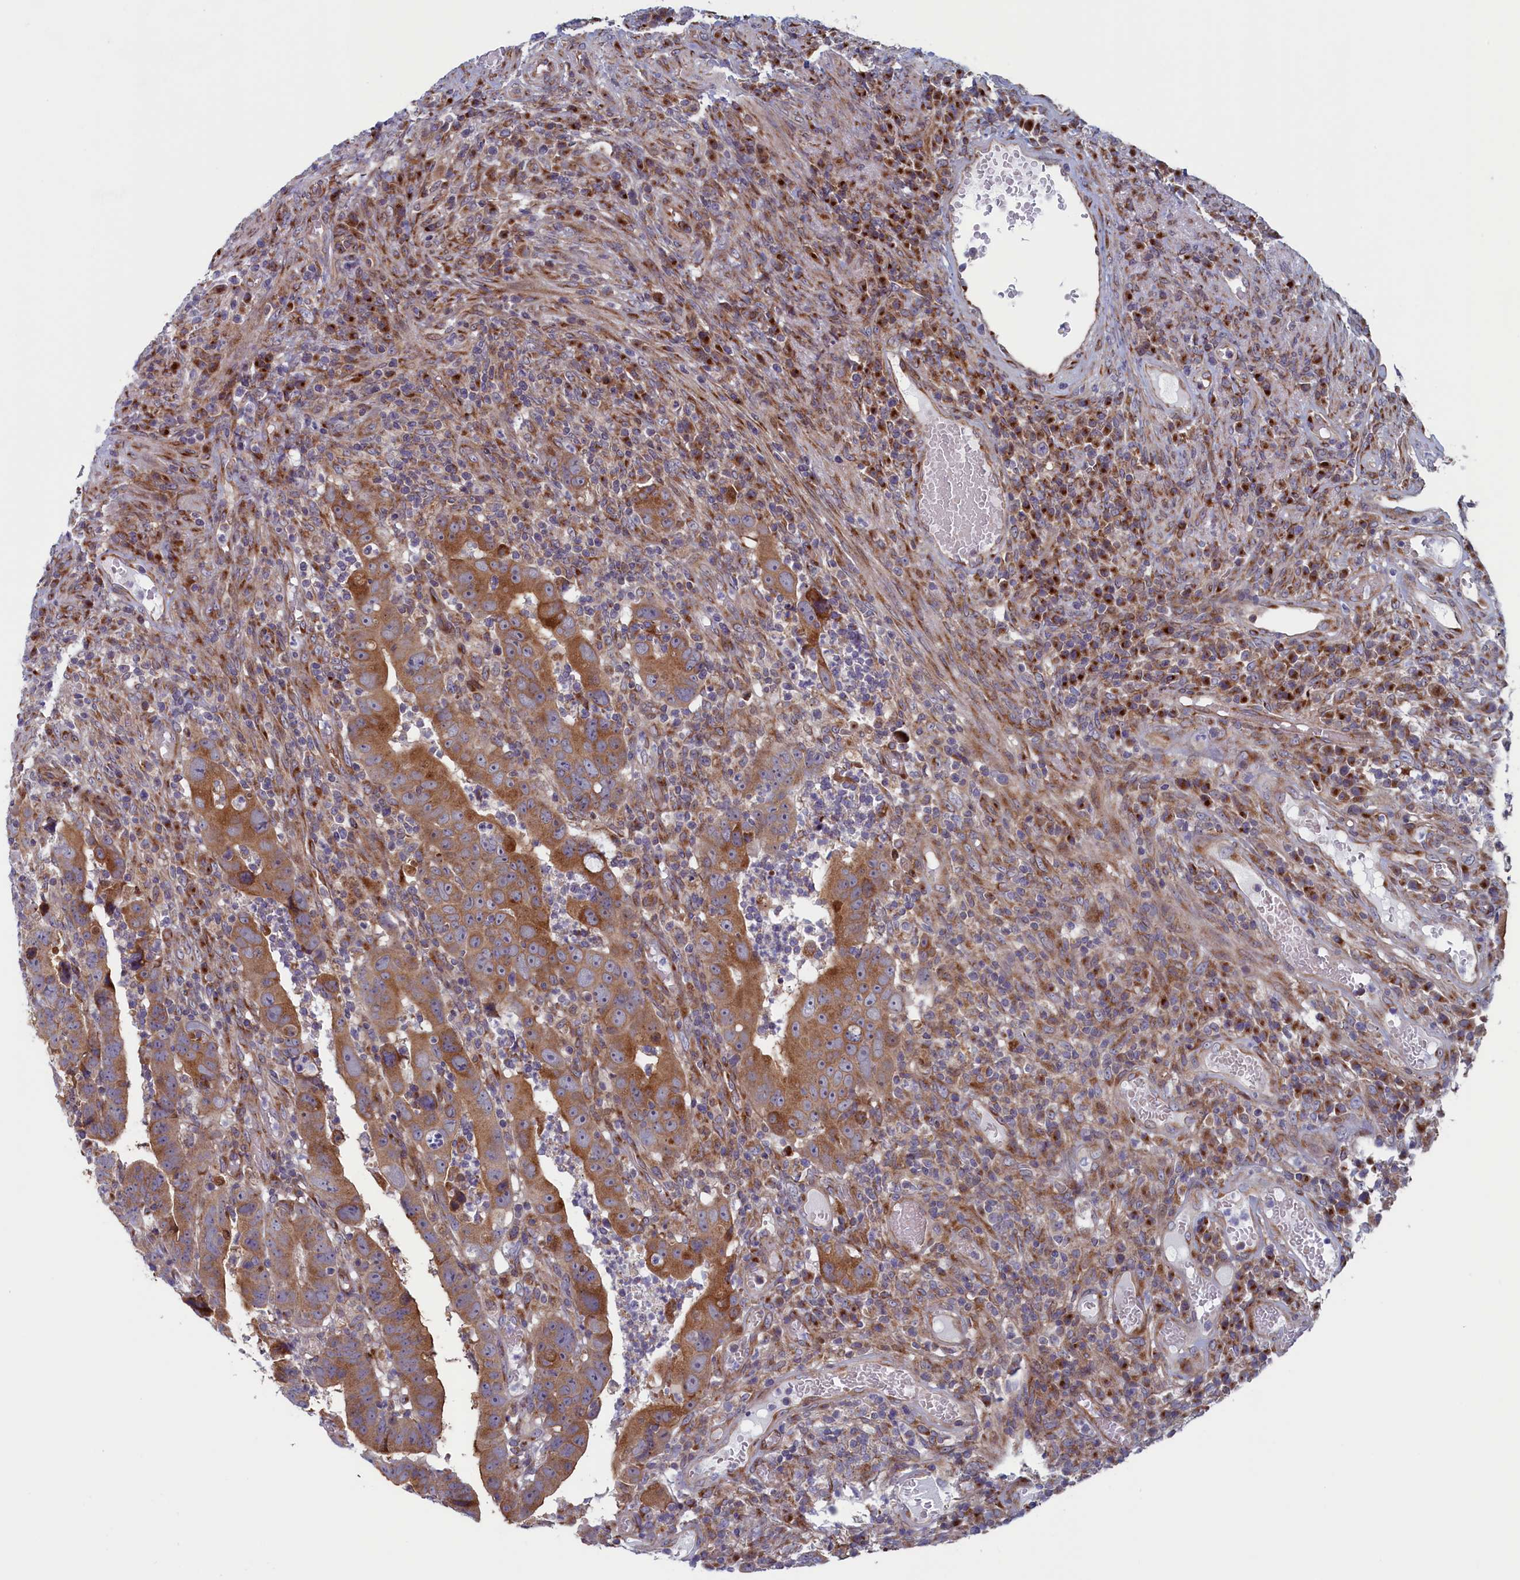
{"staining": {"intensity": "moderate", "quantity": ">75%", "location": "cytoplasmic/membranous"}, "tissue": "colorectal cancer", "cell_type": "Tumor cells", "image_type": "cancer", "snomed": [{"axis": "morphology", "description": "Normal tissue, NOS"}, {"axis": "morphology", "description": "Adenocarcinoma, NOS"}, {"axis": "topography", "description": "Rectum"}], "caption": "Brown immunohistochemical staining in adenocarcinoma (colorectal) reveals moderate cytoplasmic/membranous staining in about >75% of tumor cells. The staining is performed using DAB (3,3'-diaminobenzidine) brown chromogen to label protein expression. The nuclei are counter-stained blue using hematoxylin.", "gene": "MTFMT", "patient": {"sex": "female", "age": 65}}